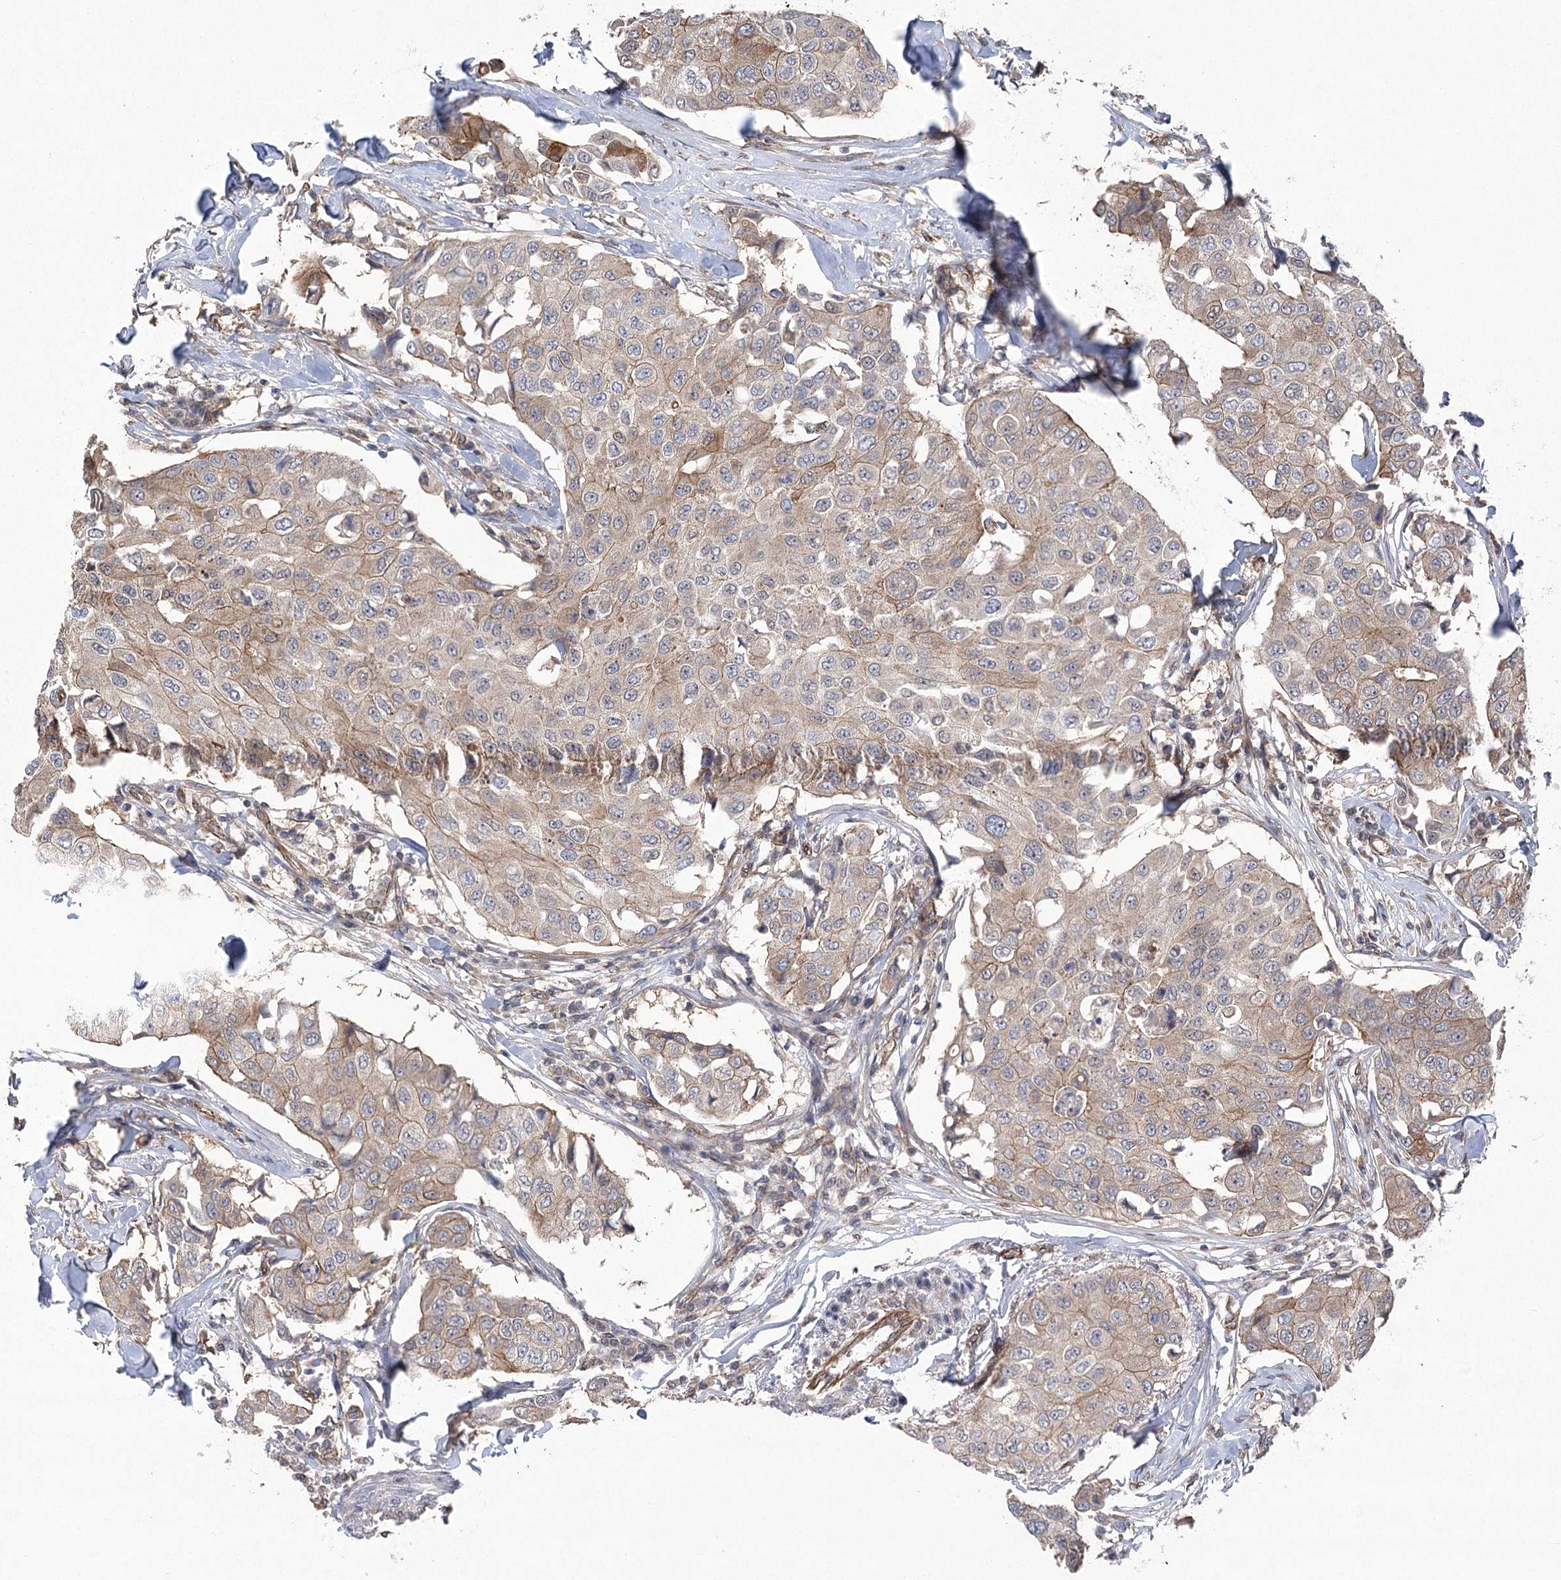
{"staining": {"intensity": "weak", "quantity": ">75%", "location": "cytoplasmic/membranous"}, "tissue": "breast cancer", "cell_type": "Tumor cells", "image_type": "cancer", "snomed": [{"axis": "morphology", "description": "Duct carcinoma"}, {"axis": "topography", "description": "Breast"}], "caption": "Protein staining of breast infiltrating ductal carcinoma tissue demonstrates weak cytoplasmic/membranous staining in about >75% of tumor cells.", "gene": "RWDD4", "patient": {"sex": "female", "age": 80}}